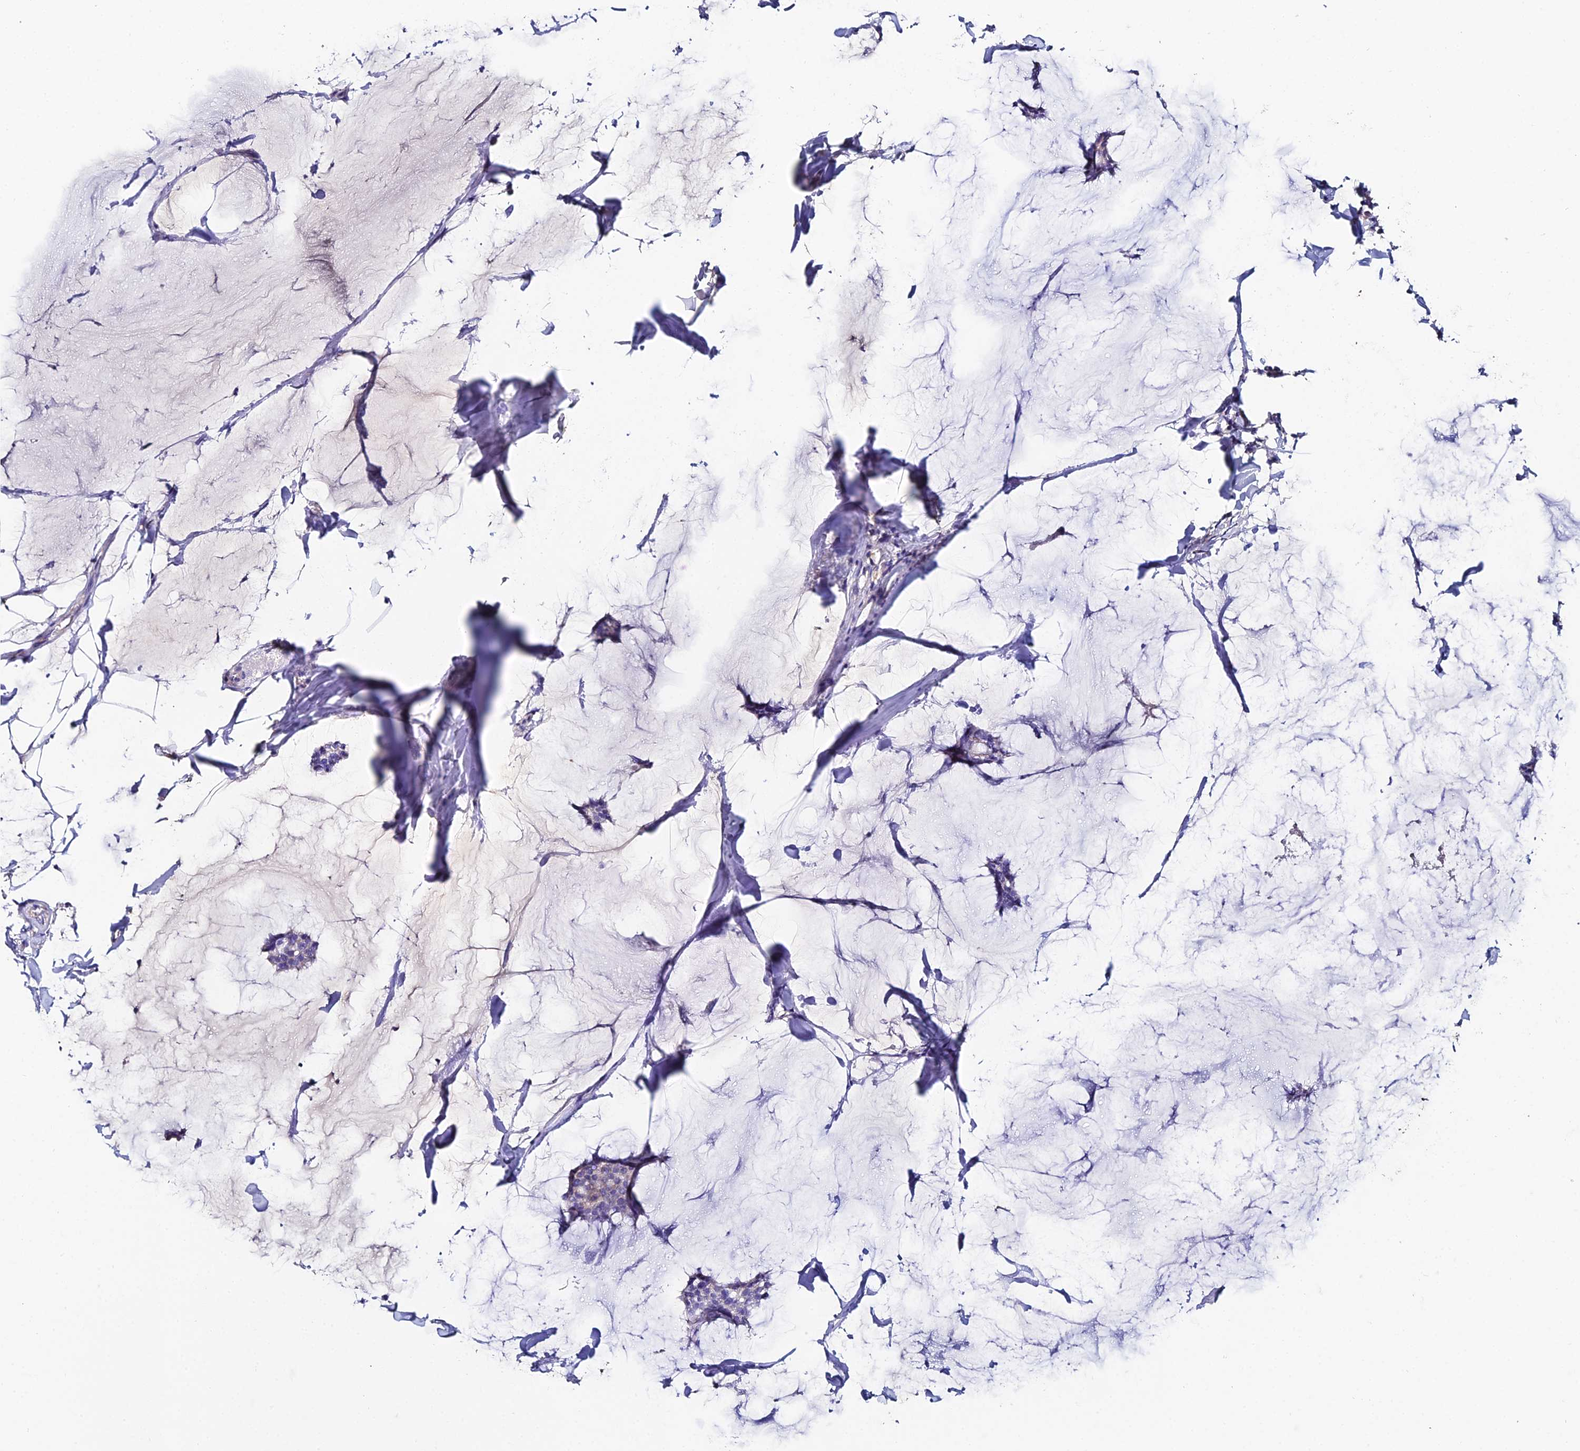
{"staining": {"intensity": "negative", "quantity": "none", "location": "none"}, "tissue": "breast cancer", "cell_type": "Tumor cells", "image_type": "cancer", "snomed": [{"axis": "morphology", "description": "Duct carcinoma"}, {"axis": "topography", "description": "Breast"}], "caption": "Image shows no protein expression in tumor cells of breast intraductal carcinoma tissue.", "gene": "ESRRG", "patient": {"sex": "female", "age": 93}}